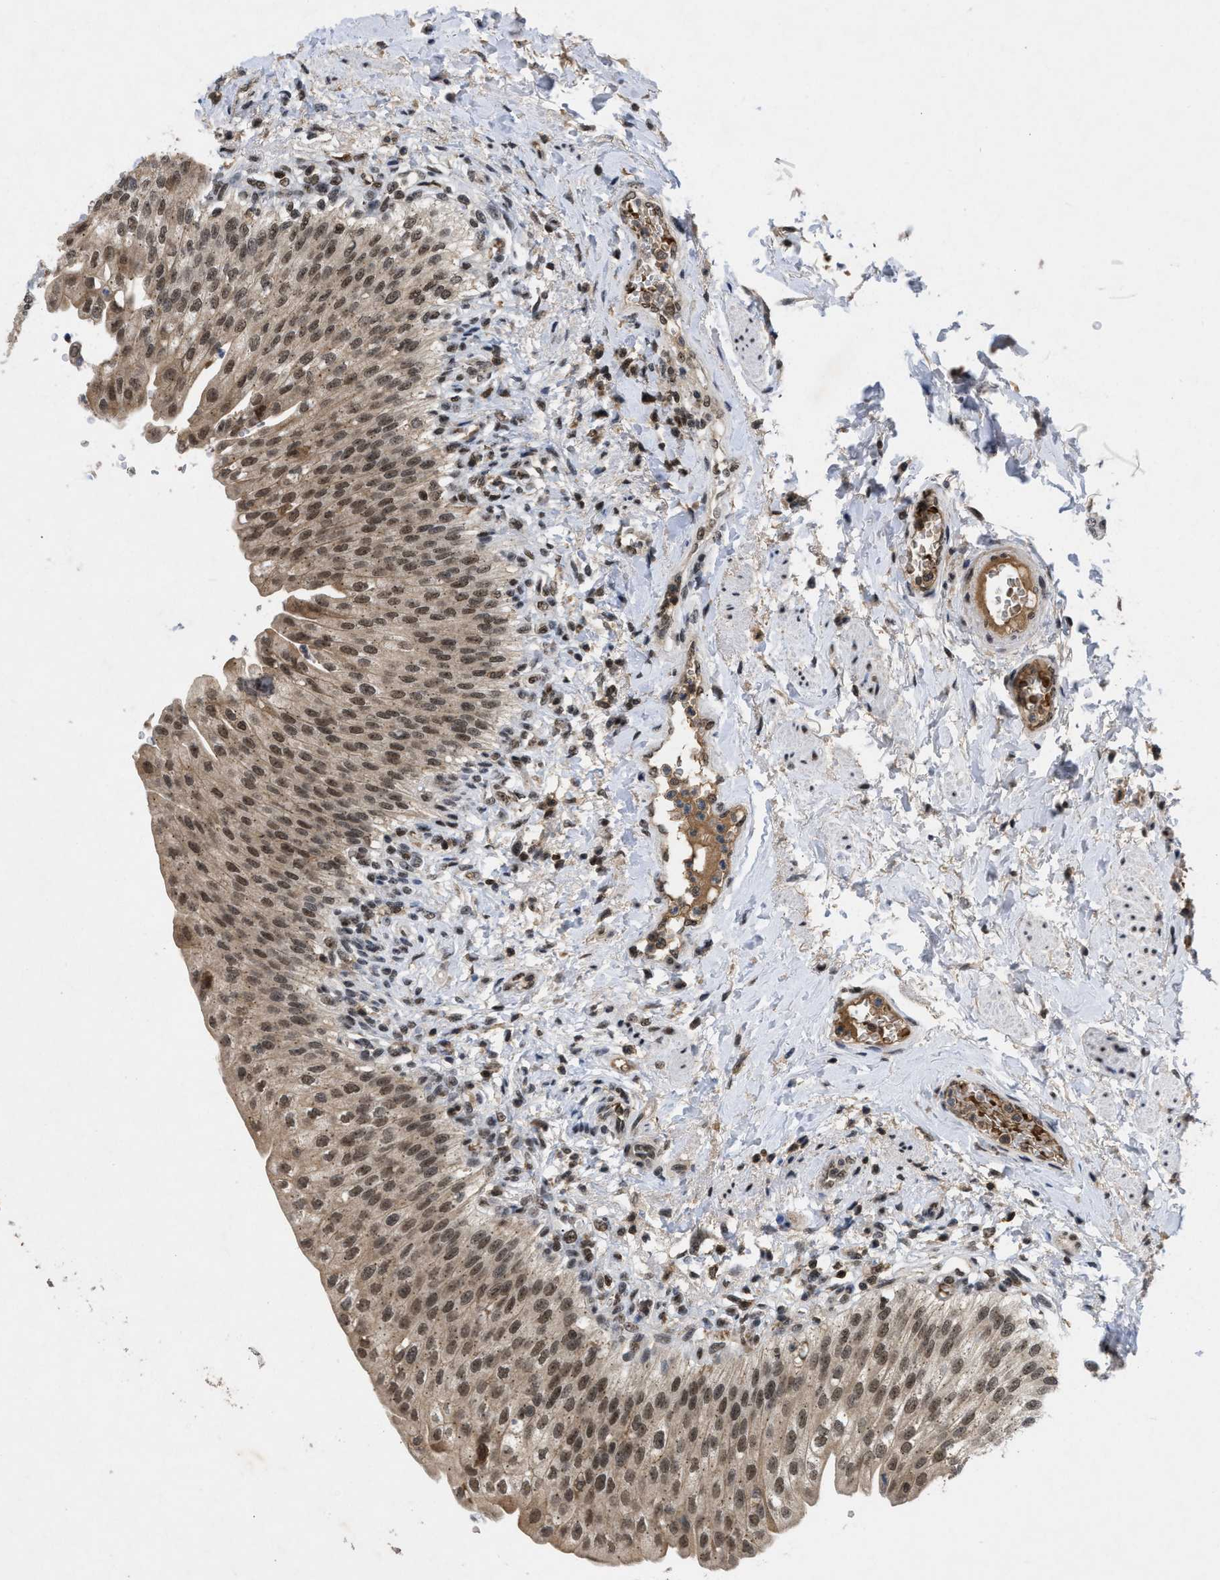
{"staining": {"intensity": "moderate", "quantity": ">75%", "location": "cytoplasmic/membranous,nuclear"}, "tissue": "urinary bladder", "cell_type": "Urothelial cells", "image_type": "normal", "snomed": [{"axis": "morphology", "description": "Normal tissue, NOS"}, {"axis": "topography", "description": "Urinary bladder"}], "caption": "IHC photomicrograph of unremarkable urinary bladder: urinary bladder stained using immunohistochemistry displays medium levels of moderate protein expression localized specifically in the cytoplasmic/membranous,nuclear of urothelial cells, appearing as a cytoplasmic/membranous,nuclear brown color.", "gene": "ZNF346", "patient": {"sex": "female", "age": 60}}